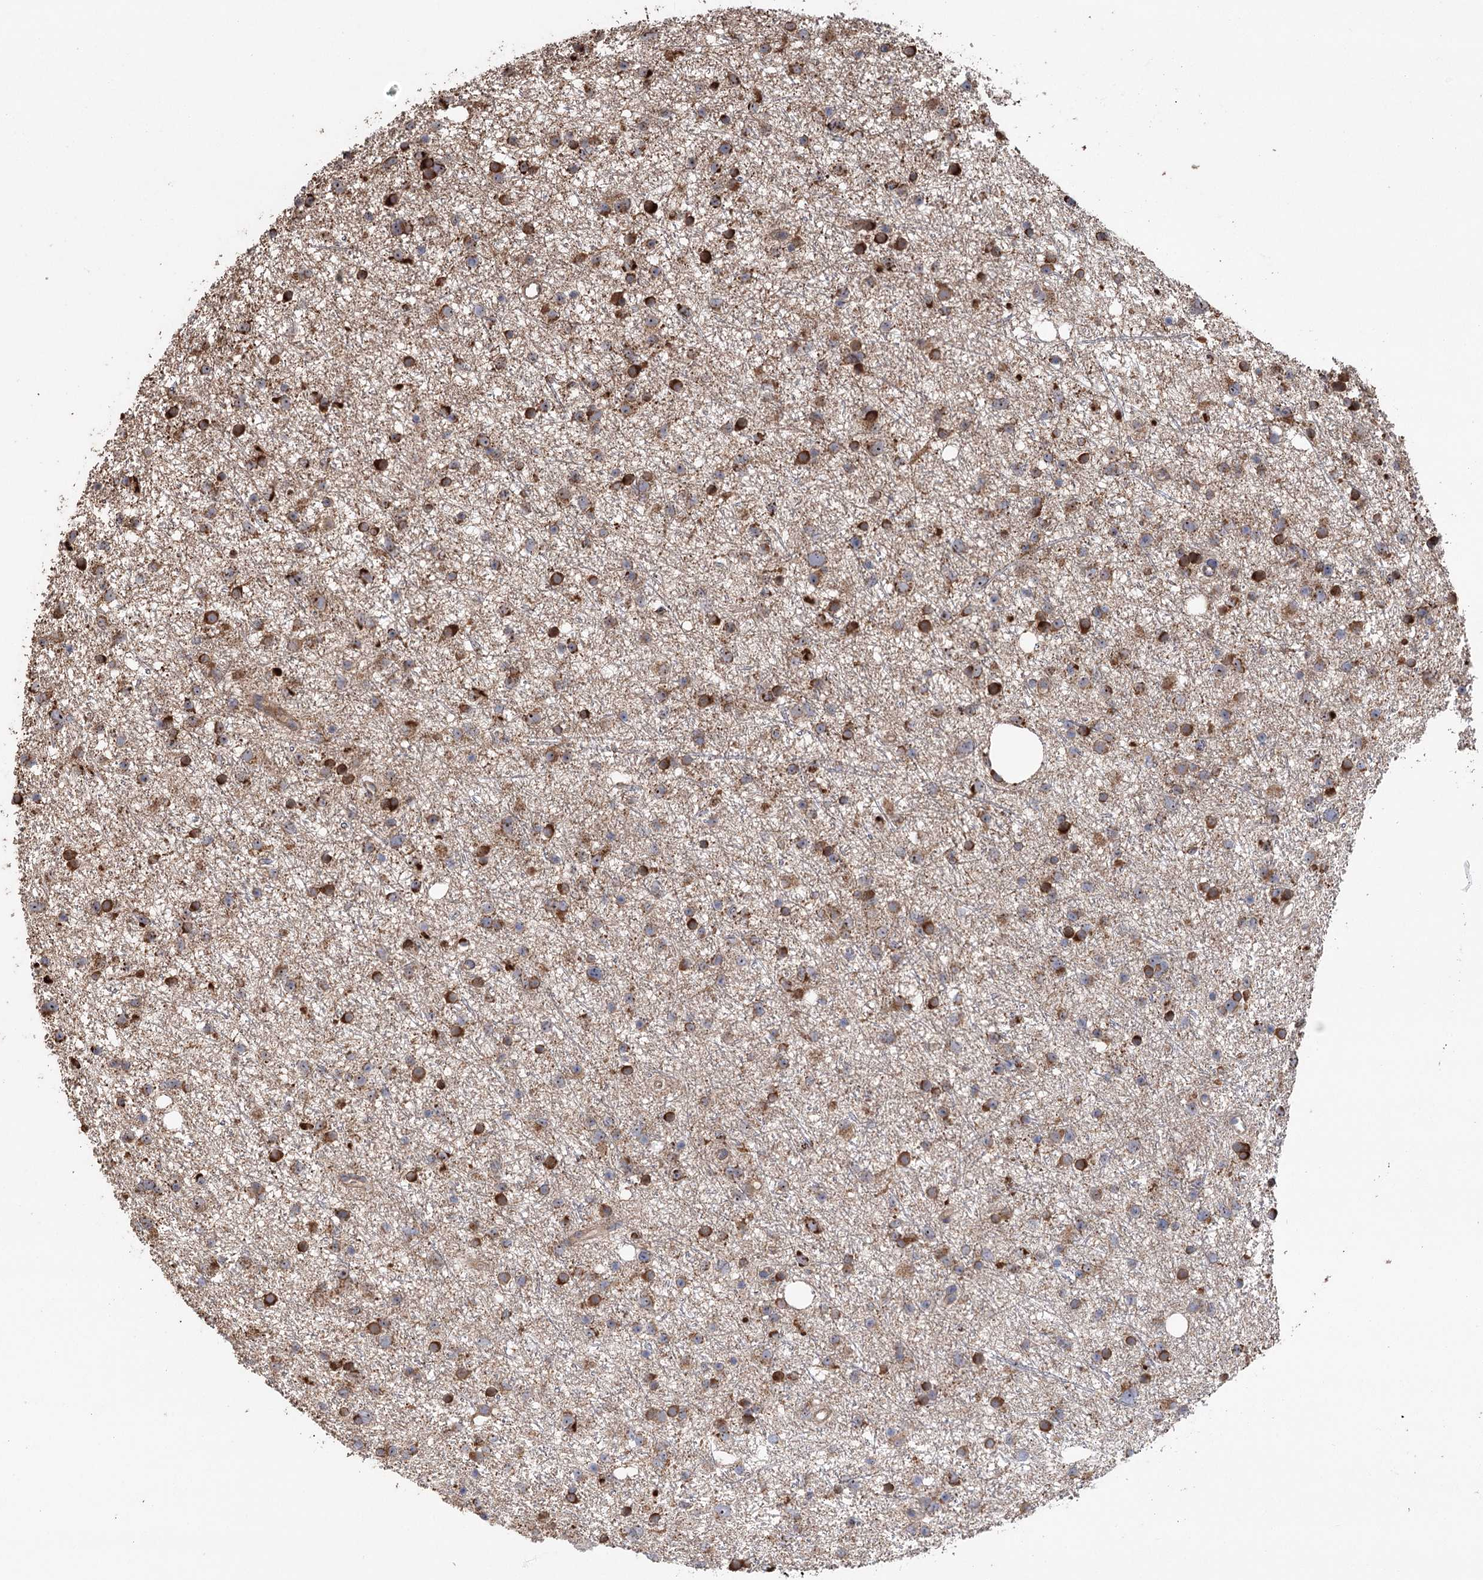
{"staining": {"intensity": "strong", "quantity": ">75%", "location": "cytoplasmic/membranous"}, "tissue": "glioma", "cell_type": "Tumor cells", "image_type": "cancer", "snomed": [{"axis": "morphology", "description": "Glioma, malignant, Low grade"}, {"axis": "topography", "description": "Cerebral cortex"}], "caption": "A high amount of strong cytoplasmic/membranous expression is identified in approximately >75% of tumor cells in malignant glioma (low-grade) tissue.", "gene": "RWDD4", "patient": {"sex": "female", "age": 39}}